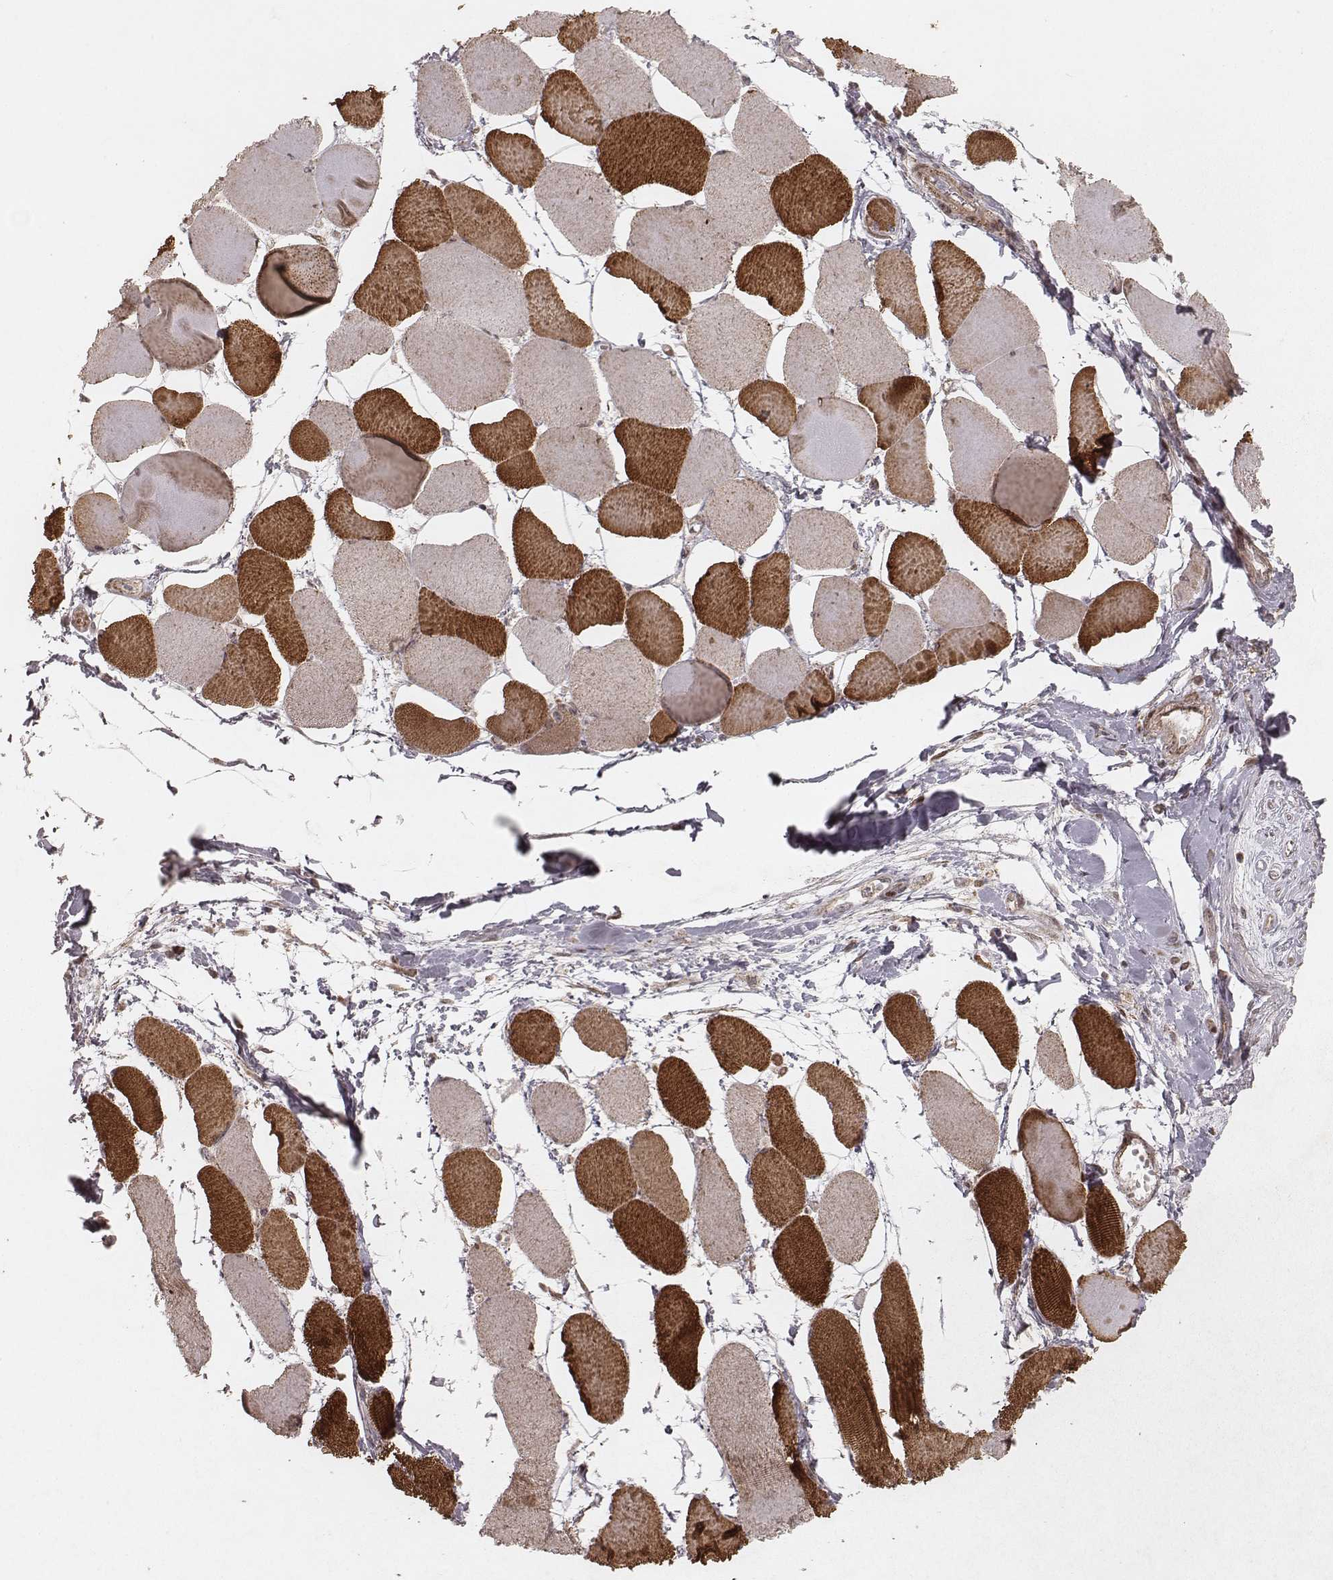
{"staining": {"intensity": "moderate", "quantity": "25%-75%", "location": "cytoplasmic/membranous"}, "tissue": "skeletal muscle", "cell_type": "Myocytes", "image_type": "normal", "snomed": [{"axis": "morphology", "description": "Normal tissue, NOS"}, {"axis": "topography", "description": "Skeletal muscle"}], "caption": "IHC of normal human skeletal muscle shows medium levels of moderate cytoplasmic/membranous positivity in approximately 25%-75% of myocytes.", "gene": "NDUFA7", "patient": {"sex": "female", "age": 75}}